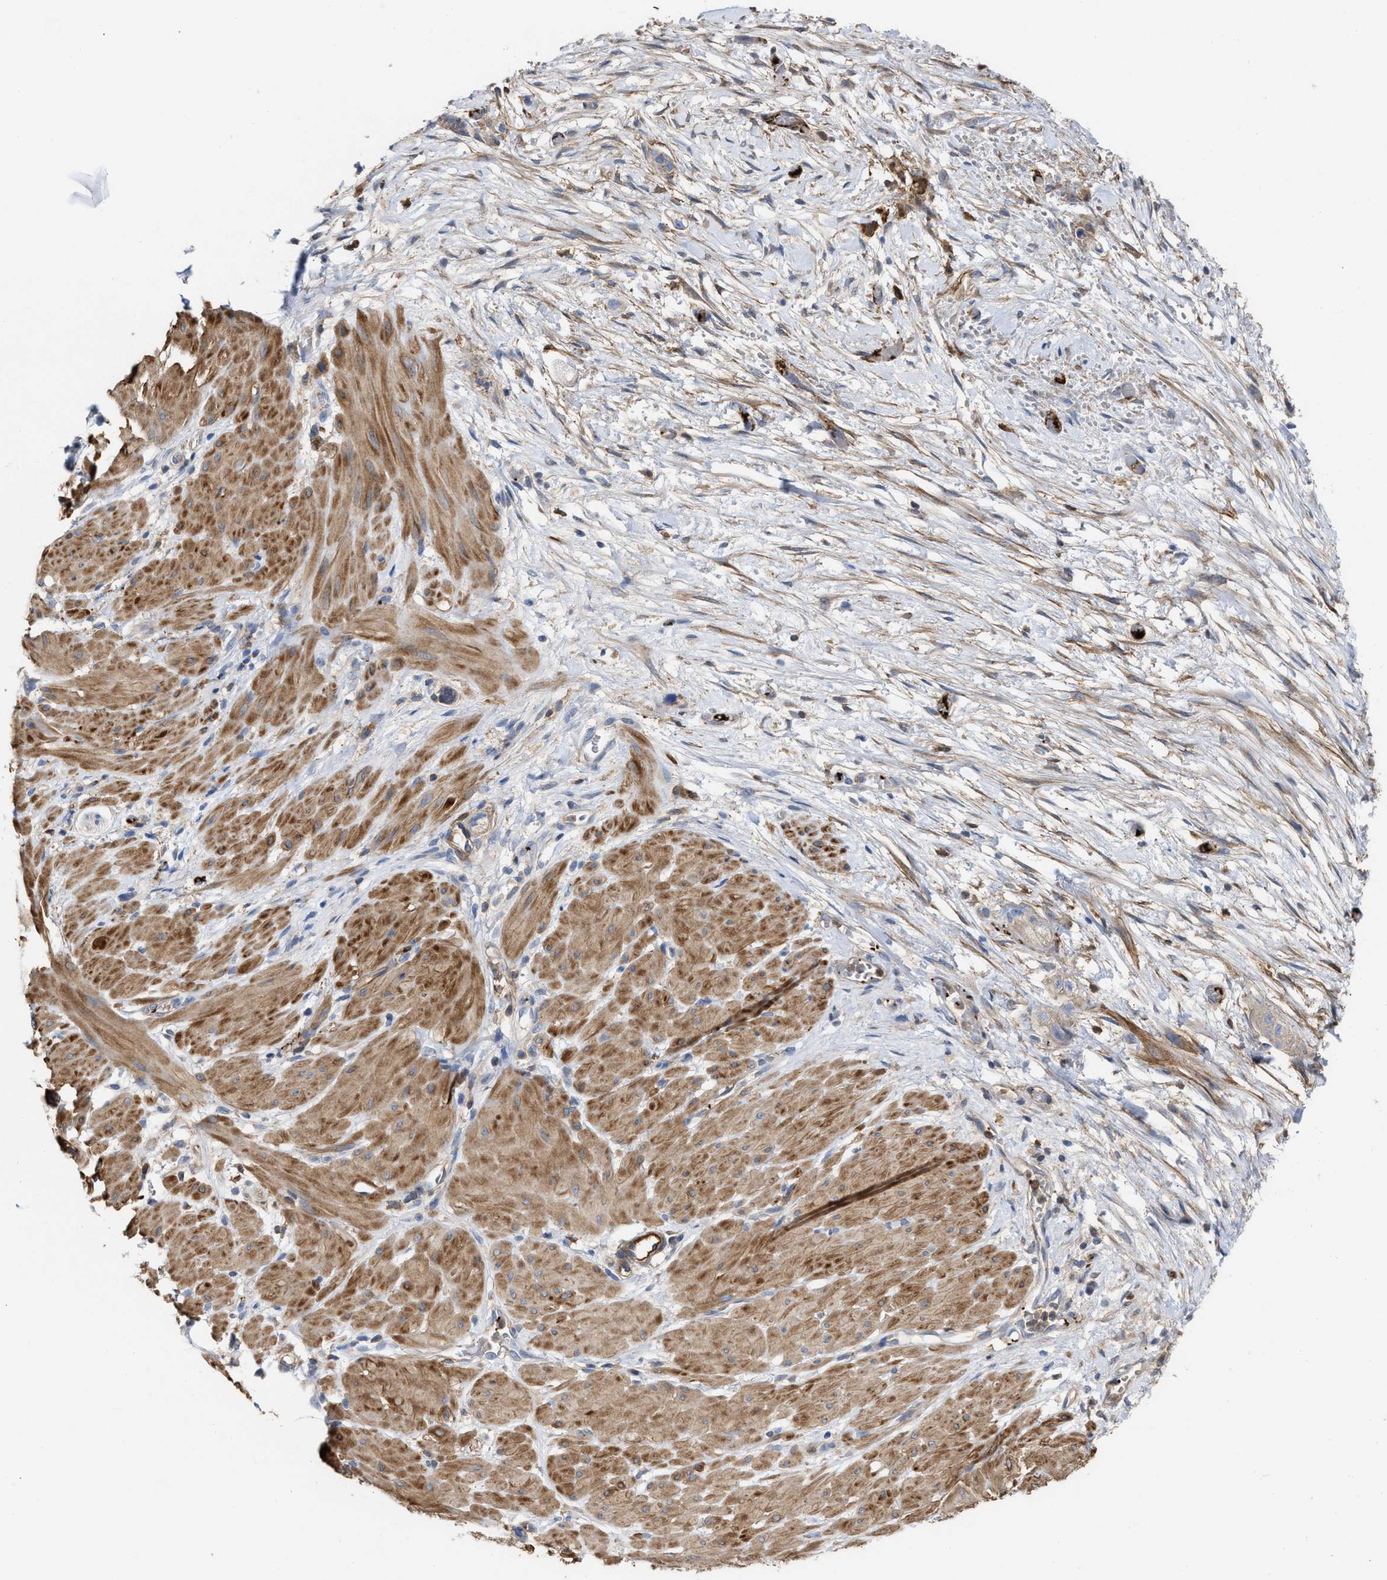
{"staining": {"intensity": "negative", "quantity": "none", "location": "none"}, "tissue": "stomach cancer", "cell_type": "Tumor cells", "image_type": "cancer", "snomed": [{"axis": "morphology", "description": "Adenocarcinoma, NOS"}, {"axis": "topography", "description": "Stomach"}, {"axis": "topography", "description": "Stomach, lower"}], "caption": "Stomach adenocarcinoma was stained to show a protein in brown. There is no significant positivity in tumor cells.", "gene": "HS3ST5", "patient": {"sex": "female", "age": 48}}